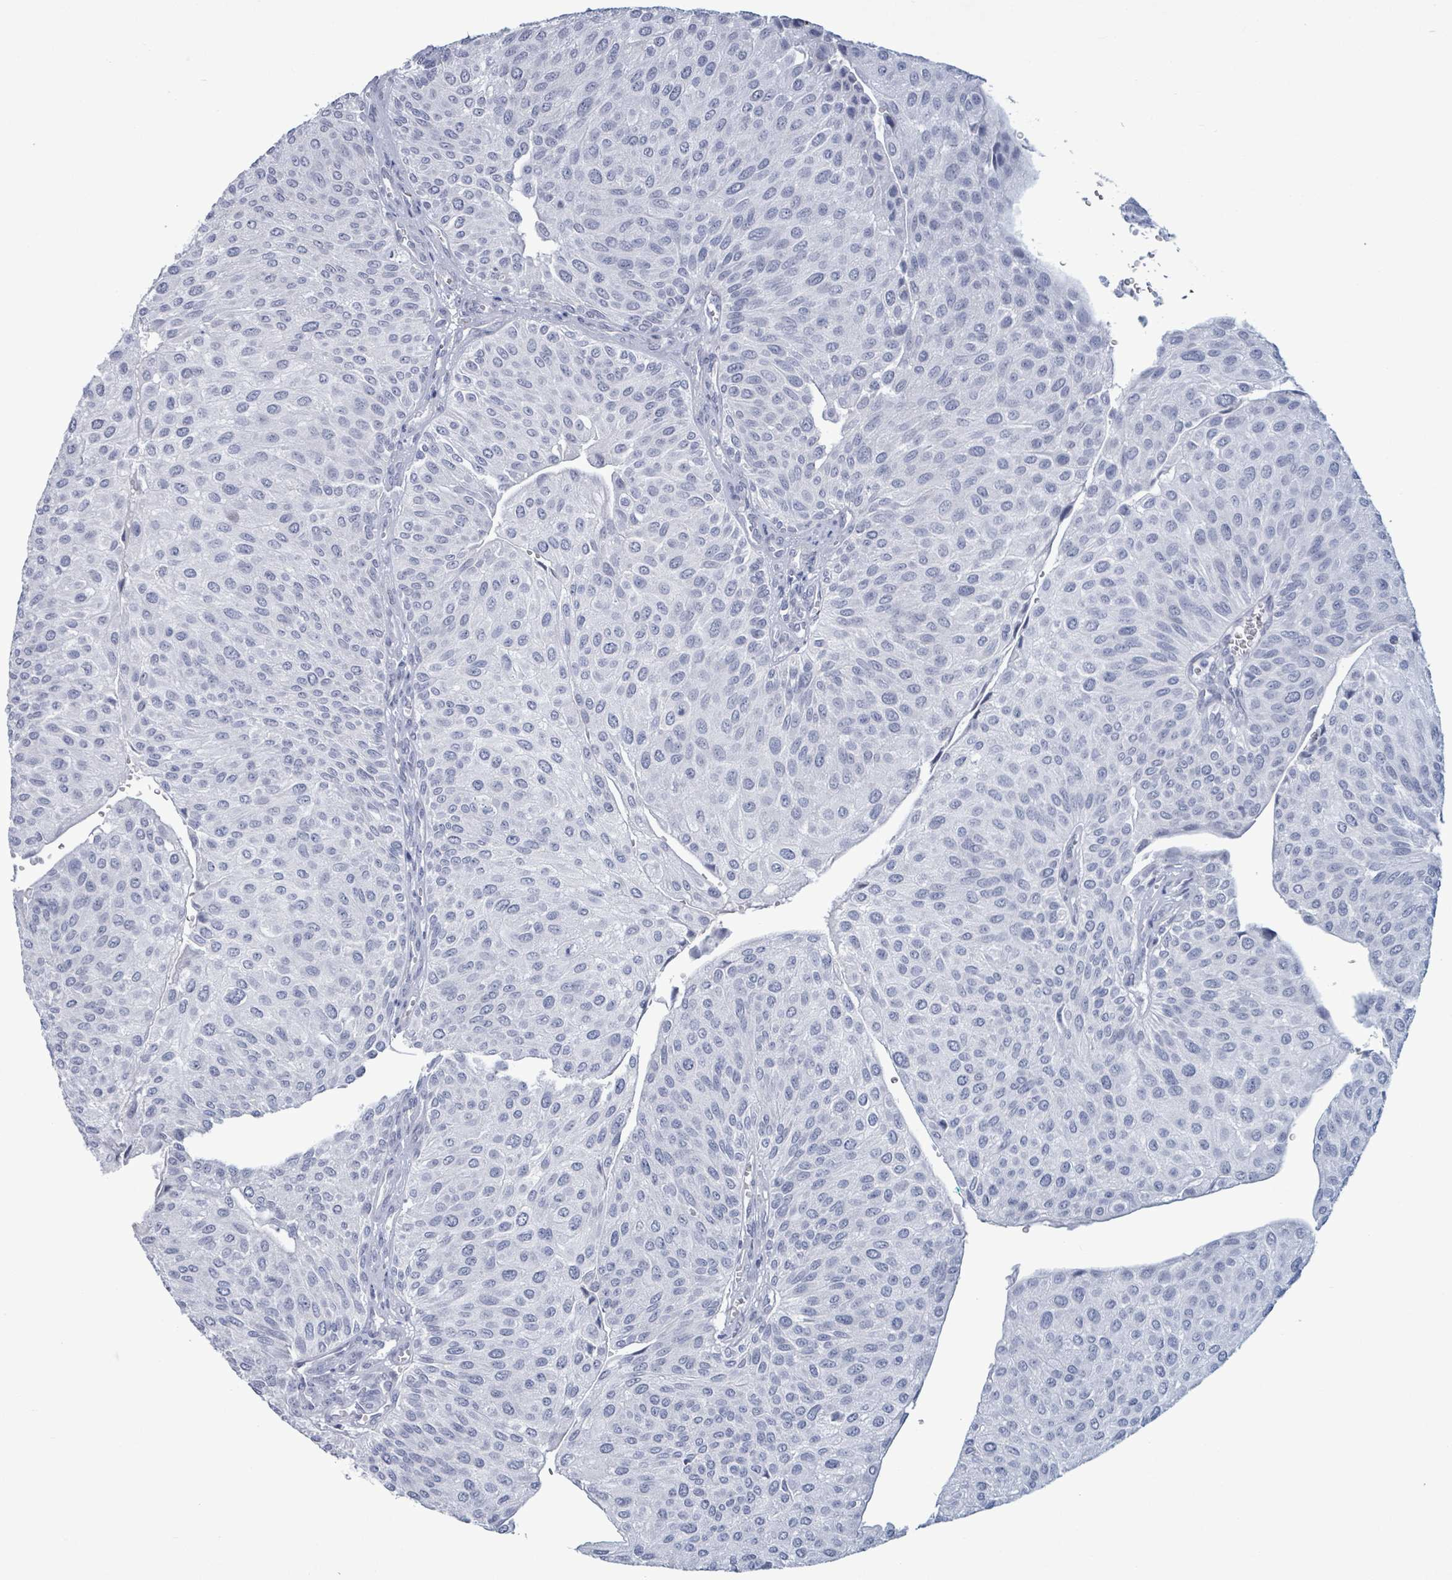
{"staining": {"intensity": "negative", "quantity": "none", "location": "none"}, "tissue": "urothelial cancer", "cell_type": "Tumor cells", "image_type": "cancer", "snomed": [{"axis": "morphology", "description": "Urothelial carcinoma, NOS"}, {"axis": "topography", "description": "Urinary bladder"}], "caption": "Urothelial cancer stained for a protein using immunohistochemistry demonstrates no staining tumor cells.", "gene": "ZNF771", "patient": {"sex": "male", "age": 67}}